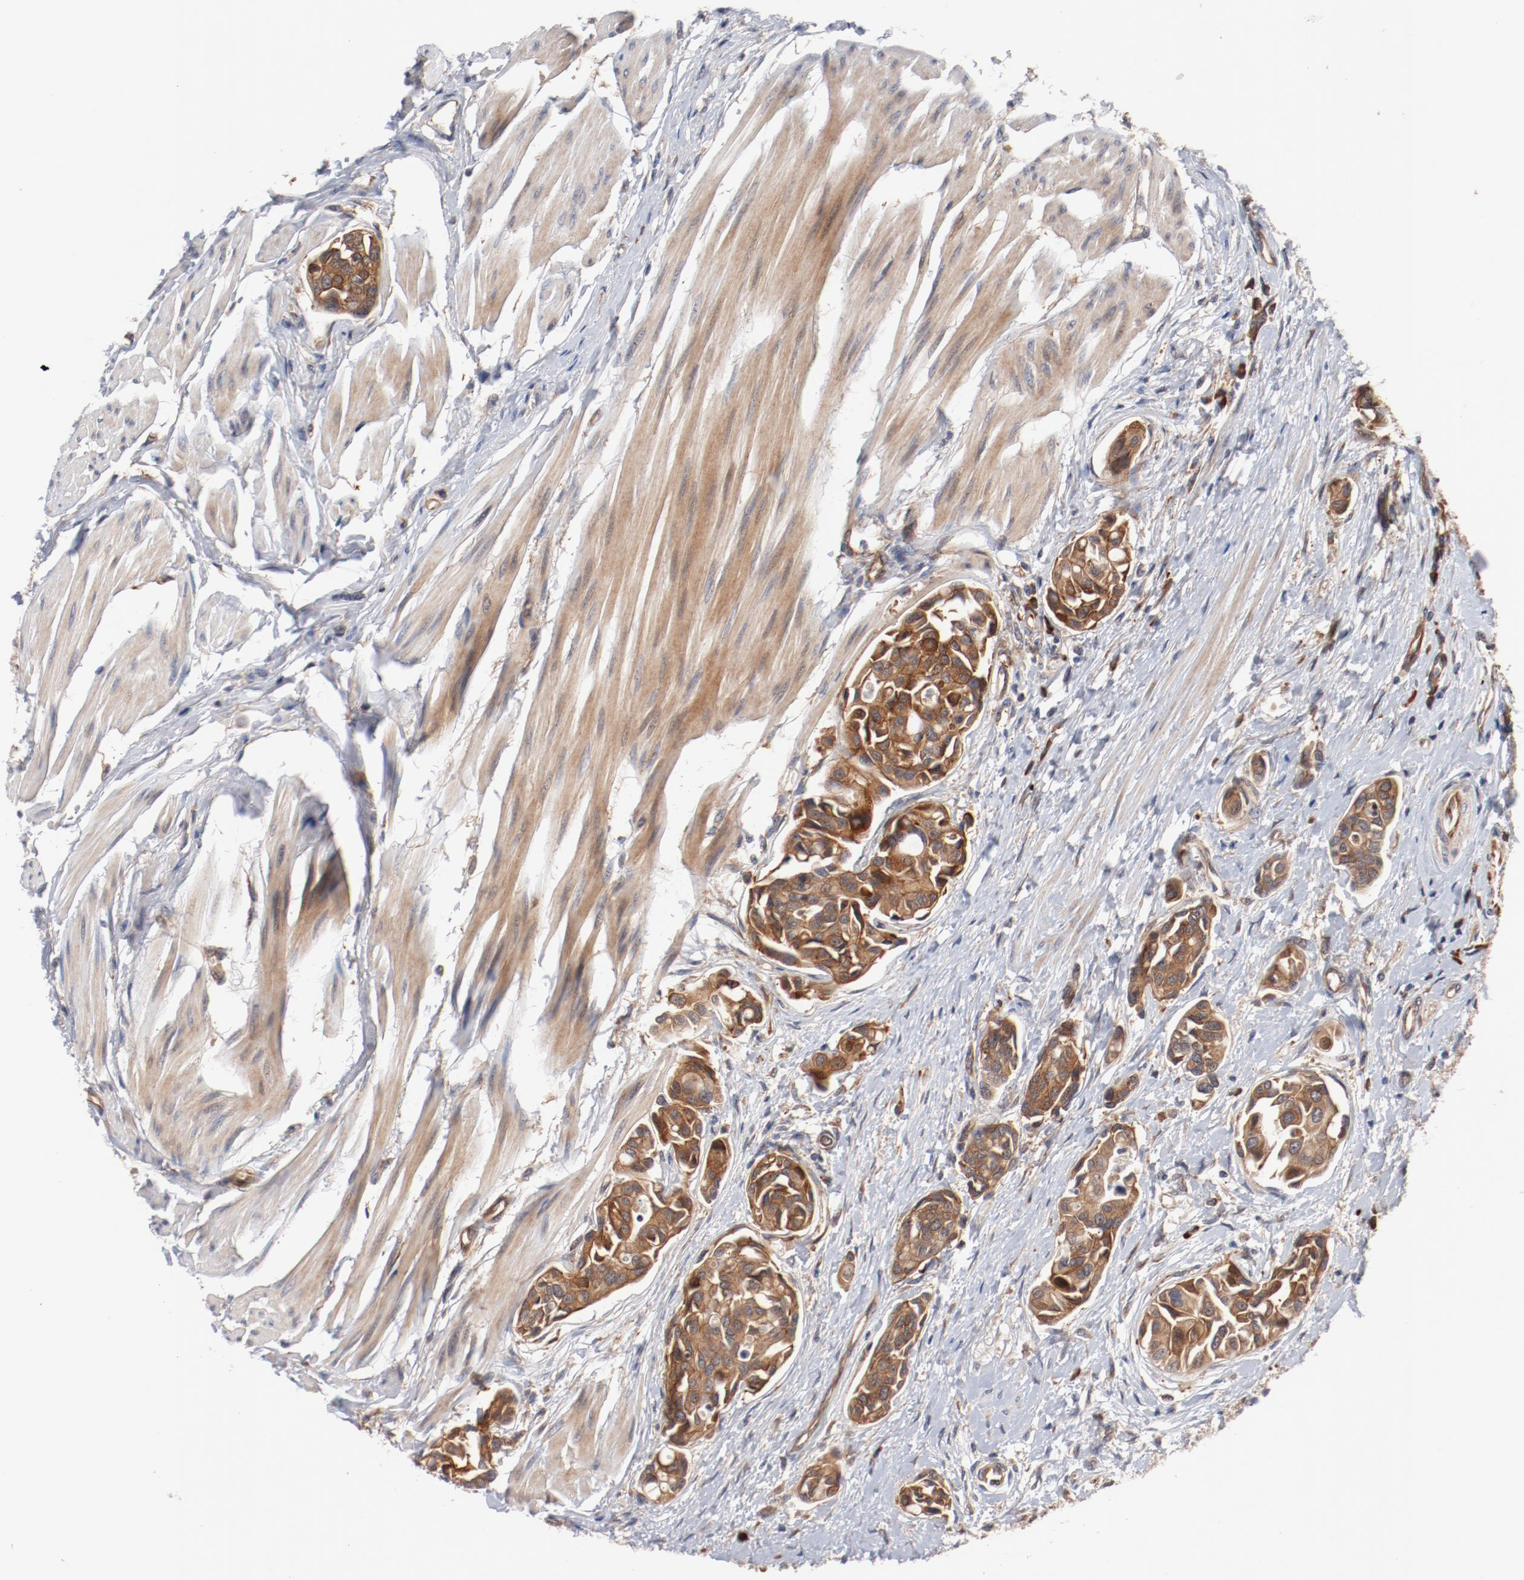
{"staining": {"intensity": "moderate", "quantity": ">75%", "location": "cytoplasmic/membranous"}, "tissue": "urothelial cancer", "cell_type": "Tumor cells", "image_type": "cancer", "snomed": [{"axis": "morphology", "description": "Urothelial carcinoma, High grade"}, {"axis": "topography", "description": "Urinary bladder"}], "caption": "Moderate cytoplasmic/membranous expression for a protein is seen in approximately >75% of tumor cells of high-grade urothelial carcinoma using immunohistochemistry.", "gene": "PITPNM2", "patient": {"sex": "male", "age": 78}}